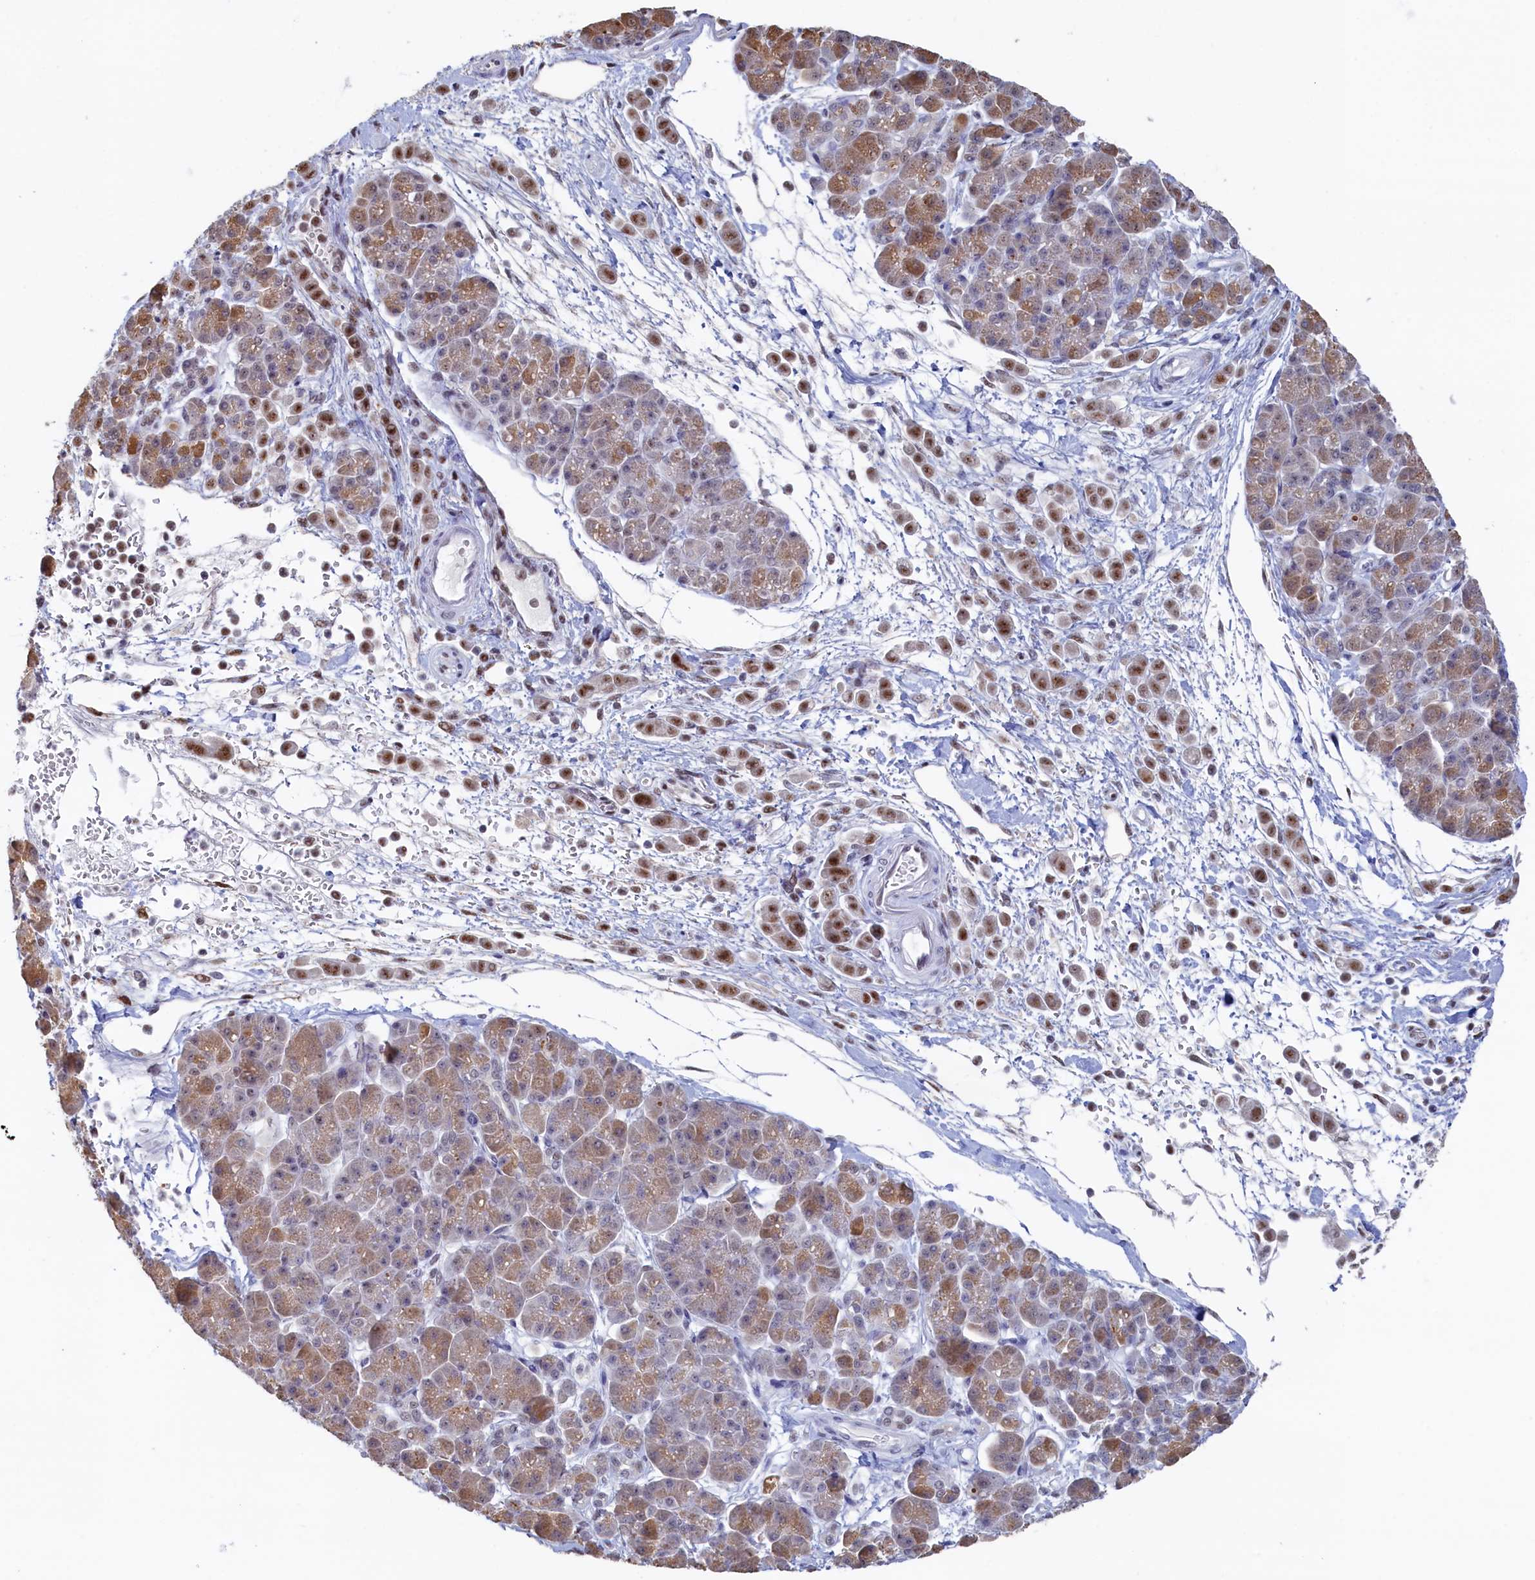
{"staining": {"intensity": "moderate", "quantity": ">75%", "location": "nuclear"}, "tissue": "pancreatic cancer", "cell_type": "Tumor cells", "image_type": "cancer", "snomed": [{"axis": "morphology", "description": "Normal tissue, NOS"}, {"axis": "morphology", "description": "Adenocarcinoma, NOS"}, {"axis": "topography", "description": "Pancreas"}], "caption": "Human pancreatic cancer (adenocarcinoma) stained for a protein (brown) displays moderate nuclear positive staining in approximately >75% of tumor cells.", "gene": "MOSPD3", "patient": {"sex": "female", "age": 64}}